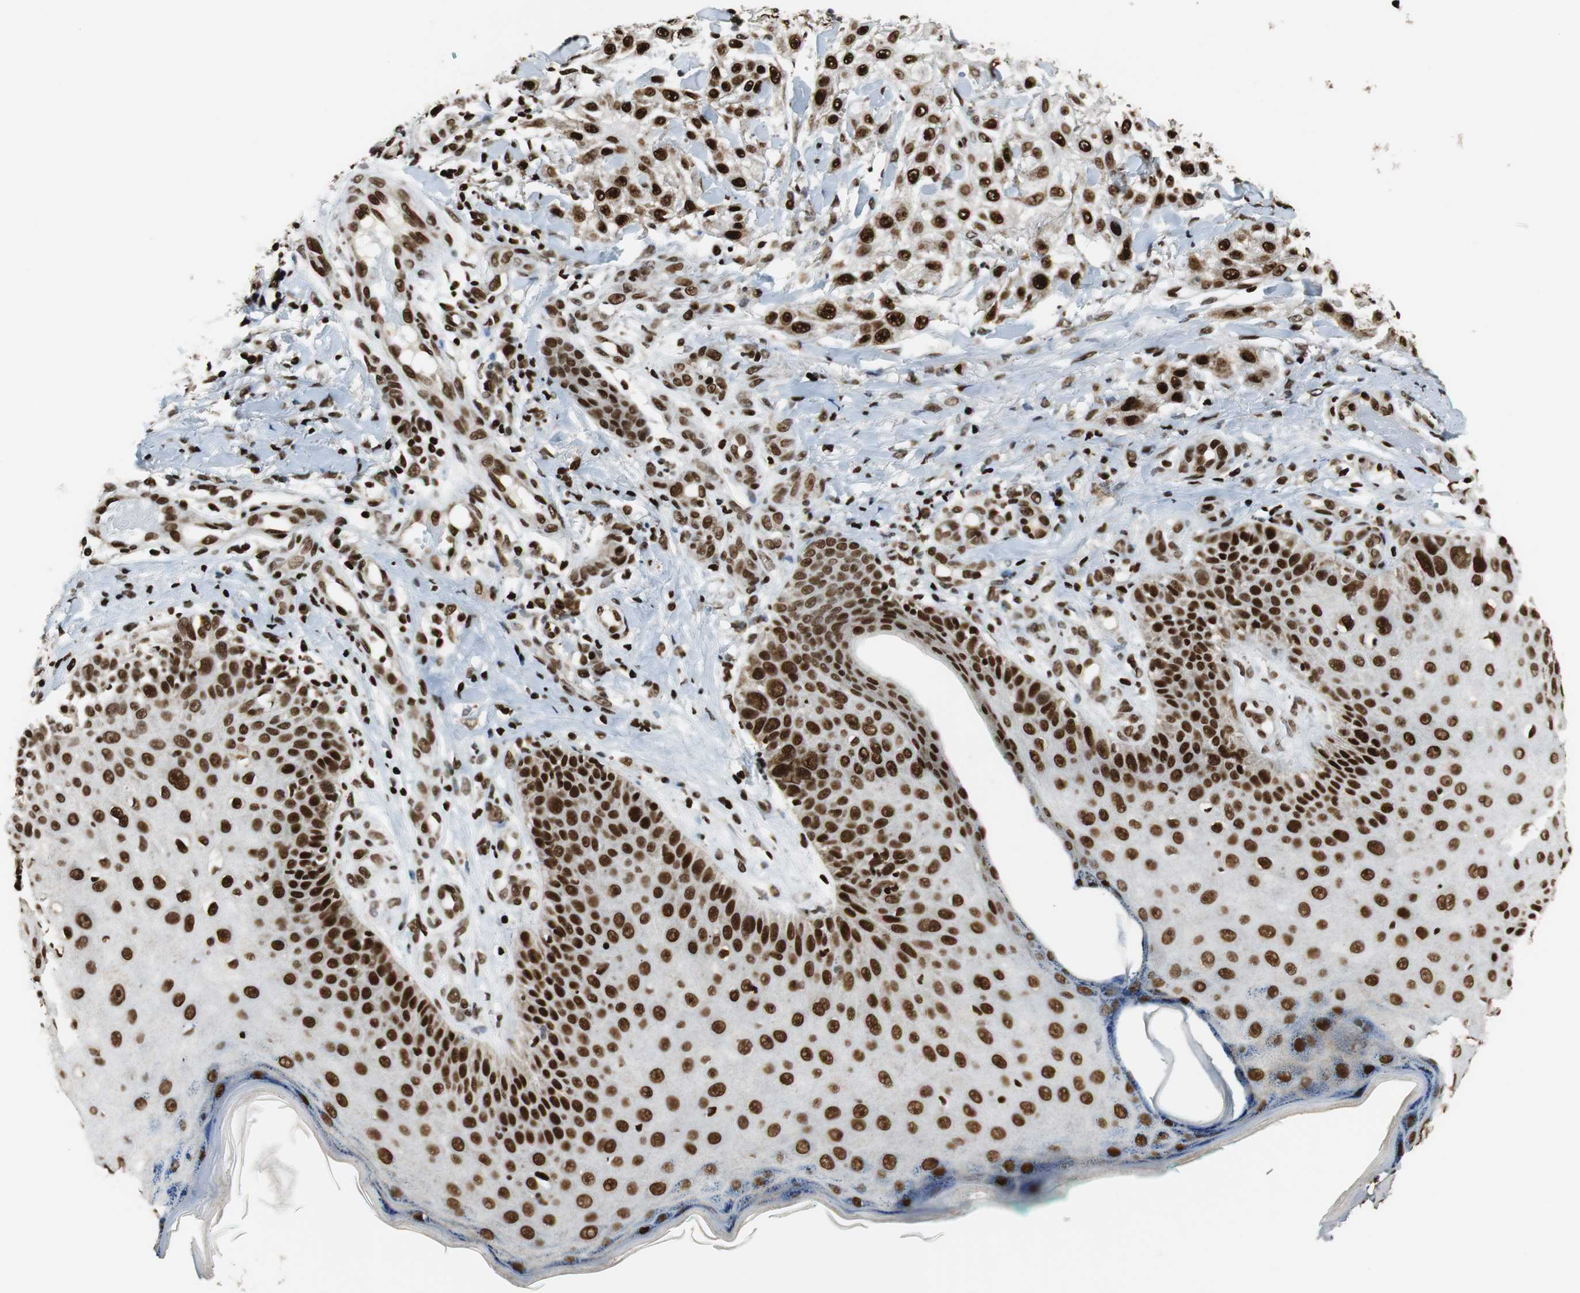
{"staining": {"intensity": "strong", "quantity": ">75%", "location": "nuclear"}, "tissue": "skin cancer", "cell_type": "Tumor cells", "image_type": "cancer", "snomed": [{"axis": "morphology", "description": "Squamous cell carcinoma, NOS"}, {"axis": "topography", "description": "Skin"}], "caption": "Strong nuclear expression is present in about >75% of tumor cells in squamous cell carcinoma (skin).", "gene": "HDAC1", "patient": {"sex": "female", "age": 42}}